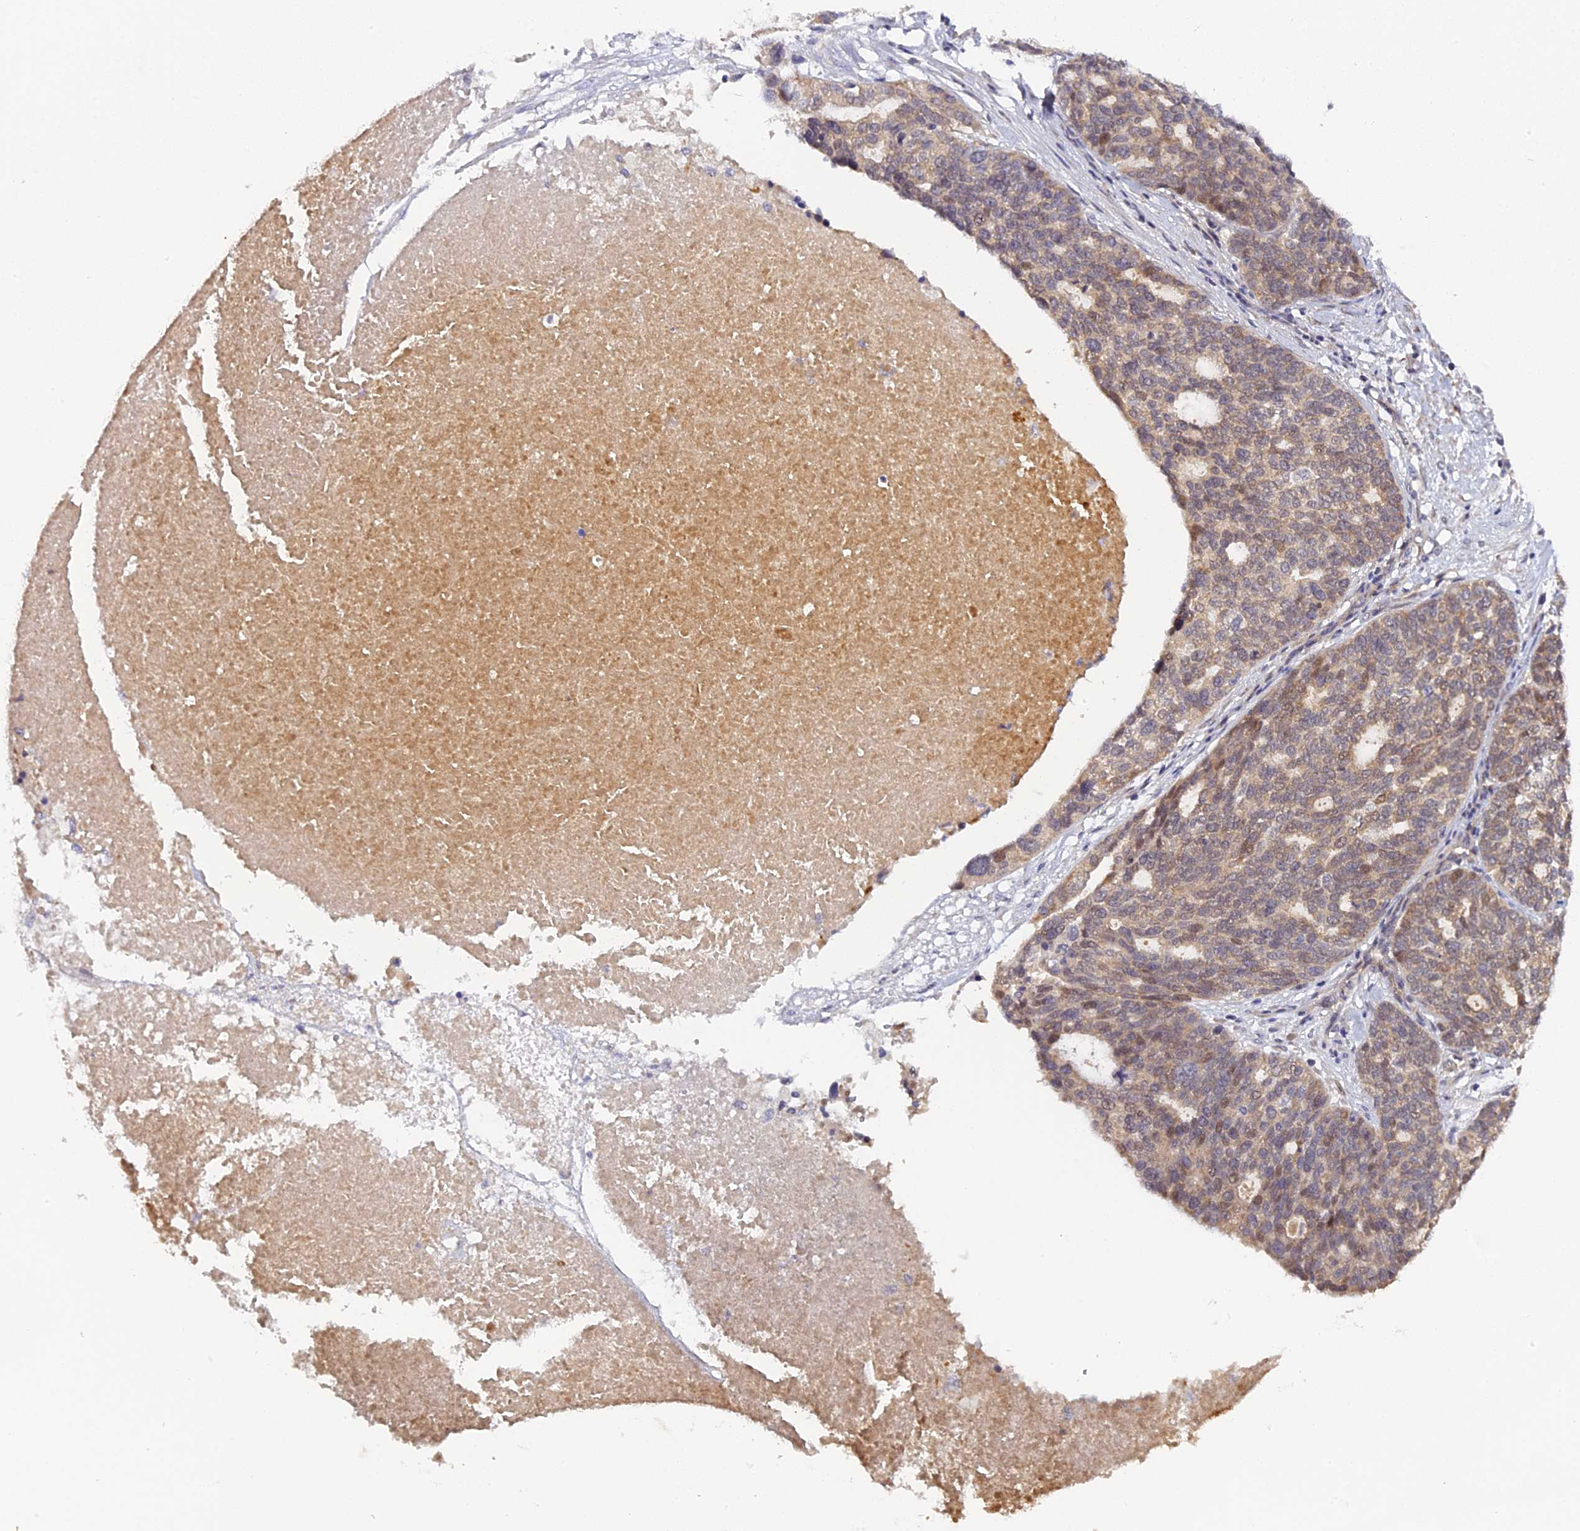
{"staining": {"intensity": "moderate", "quantity": ">75%", "location": "cytoplasmic/membranous,nuclear"}, "tissue": "ovarian cancer", "cell_type": "Tumor cells", "image_type": "cancer", "snomed": [{"axis": "morphology", "description": "Cystadenocarcinoma, serous, NOS"}, {"axis": "topography", "description": "Ovary"}], "caption": "High-magnification brightfield microscopy of ovarian cancer (serous cystadenocarcinoma) stained with DAB (3,3'-diaminobenzidine) (brown) and counterstained with hematoxylin (blue). tumor cells exhibit moderate cytoplasmic/membranous and nuclear positivity is present in about>75% of cells.", "gene": "IMPACT", "patient": {"sex": "female", "age": 59}}